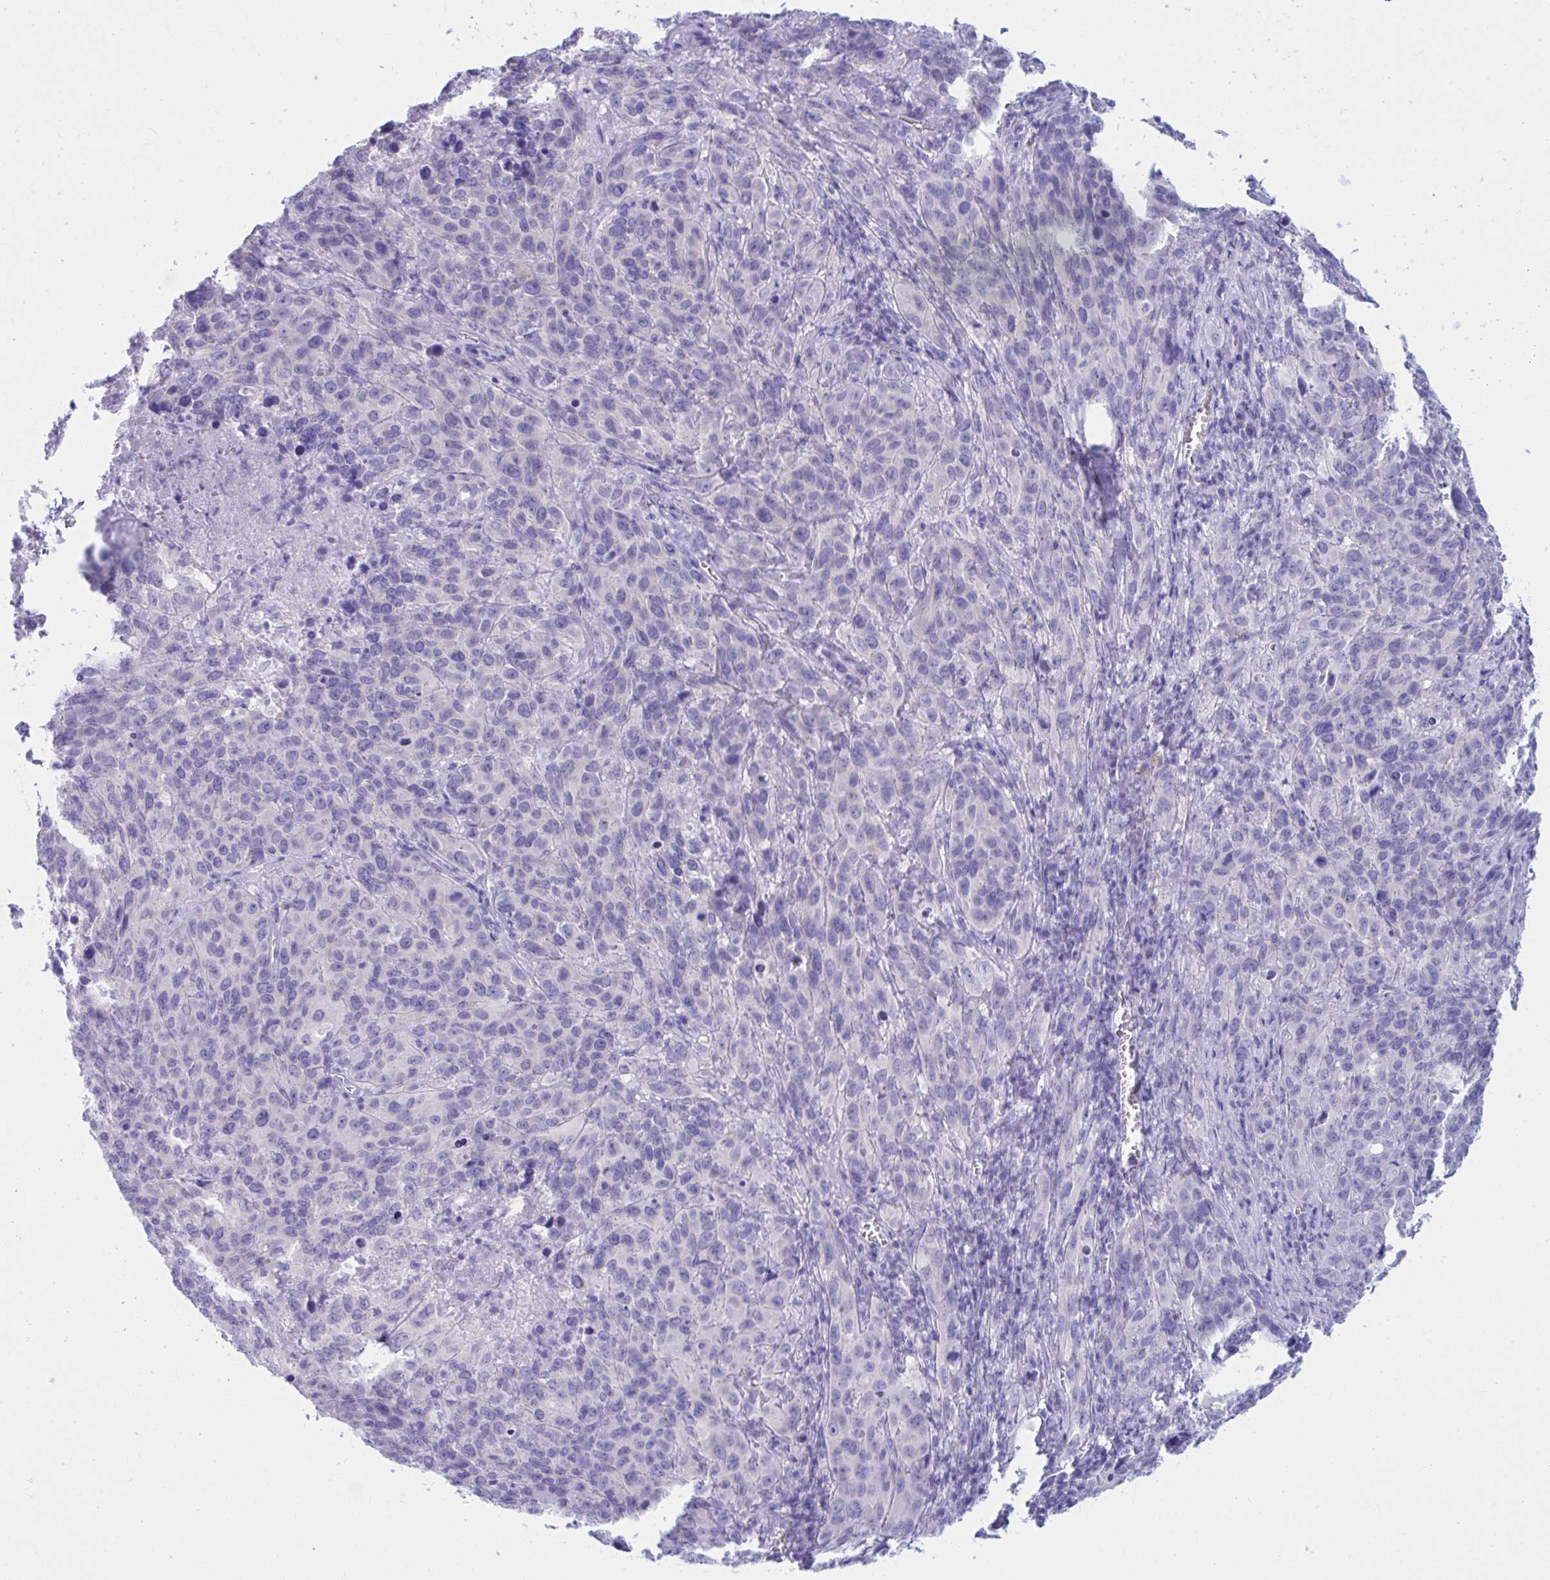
{"staining": {"intensity": "negative", "quantity": "none", "location": "none"}, "tissue": "cervical cancer", "cell_type": "Tumor cells", "image_type": "cancer", "snomed": [{"axis": "morphology", "description": "Squamous cell carcinoma, NOS"}, {"axis": "topography", "description": "Cervix"}], "caption": "Immunohistochemistry of cervical cancer reveals no staining in tumor cells.", "gene": "SHISA8", "patient": {"sex": "female", "age": 51}}